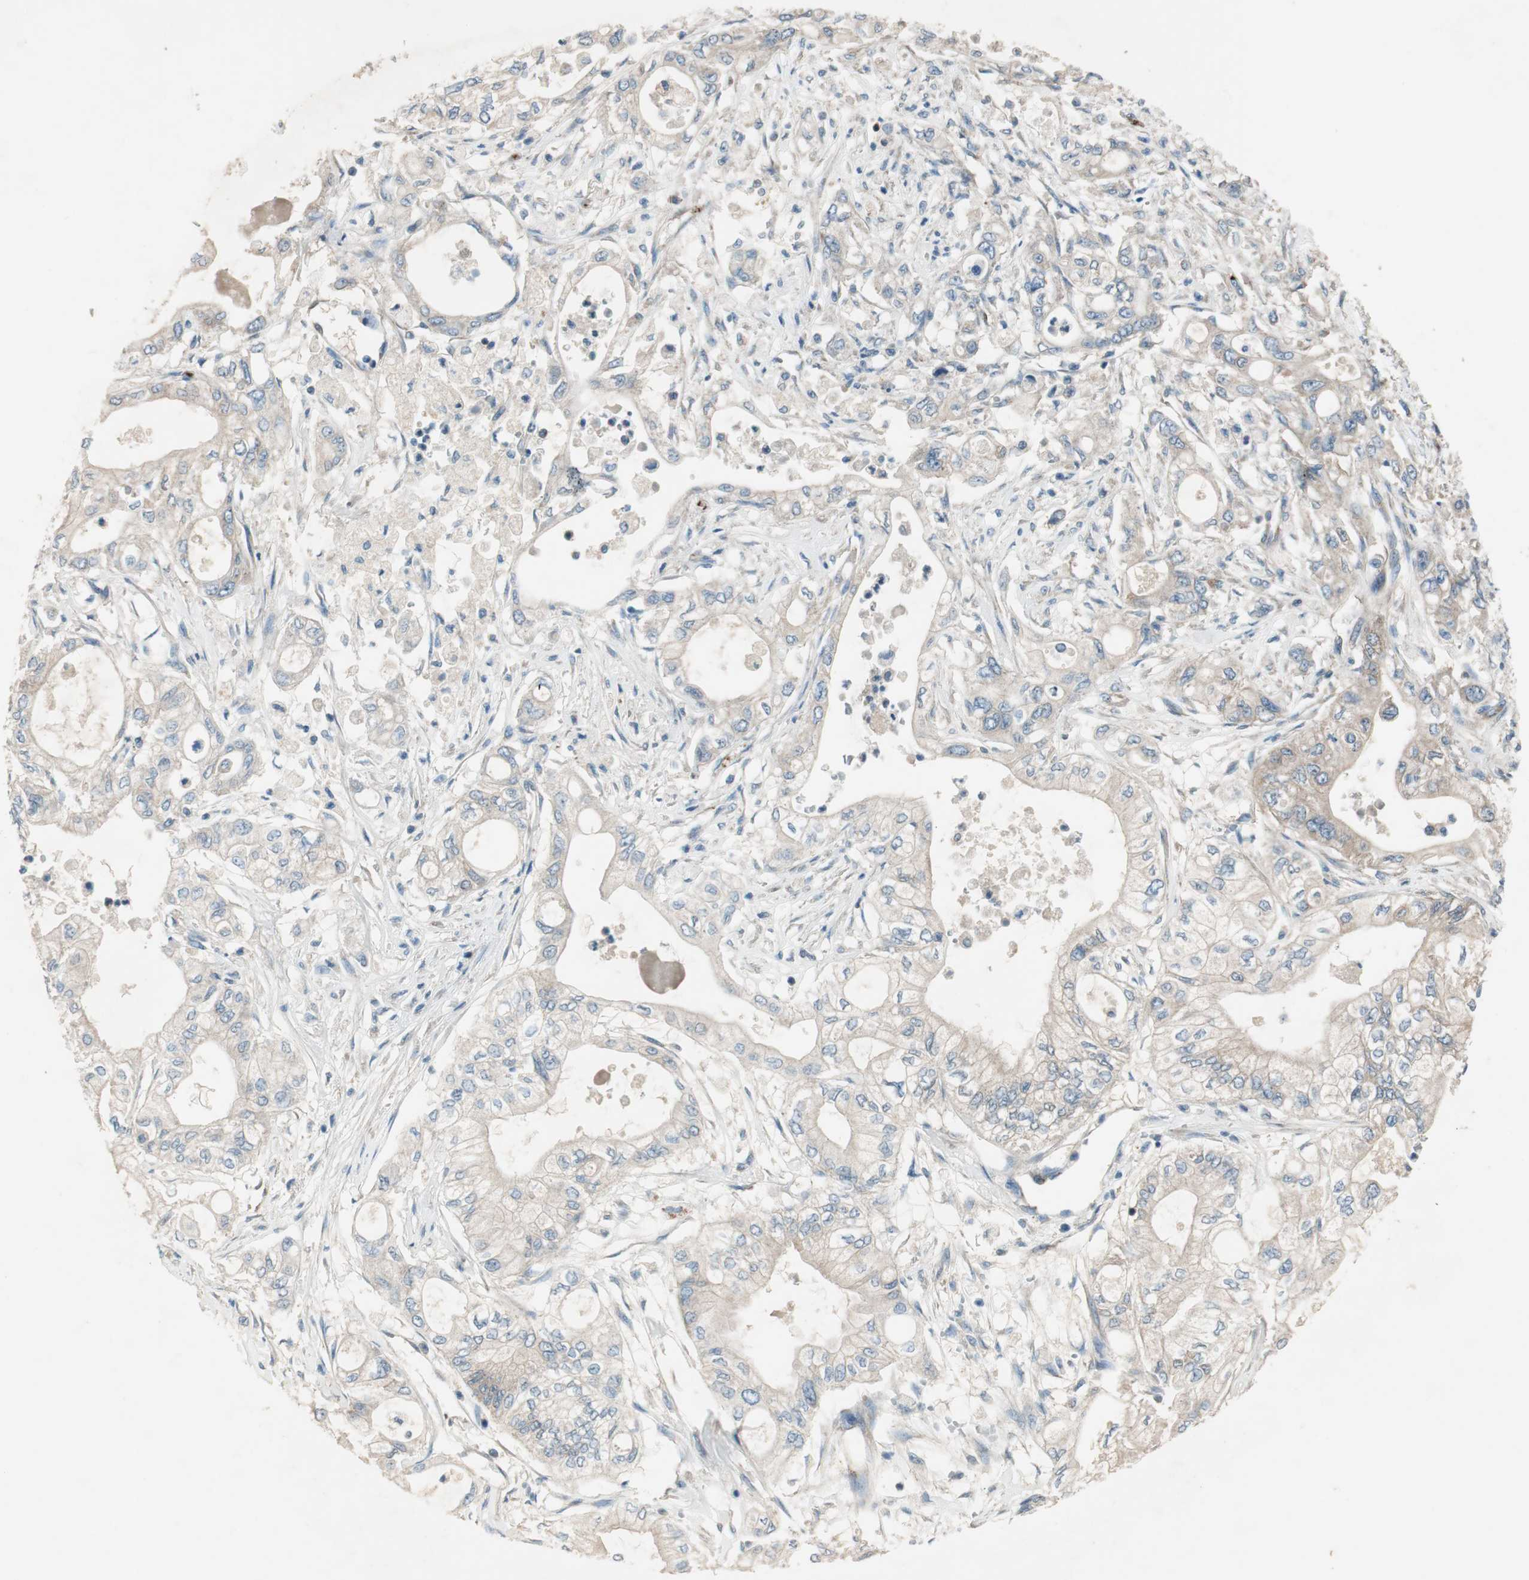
{"staining": {"intensity": "weak", "quantity": "25%-75%", "location": "cytoplasmic/membranous"}, "tissue": "pancreatic cancer", "cell_type": "Tumor cells", "image_type": "cancer", "snomed": [{"axis": "morphology", "description": "Adenocarcinoma, NOS"}, {"axis": "topography", "description": "Pancreas"}], "caption": "Immunohistochemical staining of human pancreatic cancer reveals low levels of weak cytoplasmic/membranous positivity in approximately 25%-75% of tumor cells.", "gene": "CC2D1A", "patient": {"sex": "male", "age": 79}}